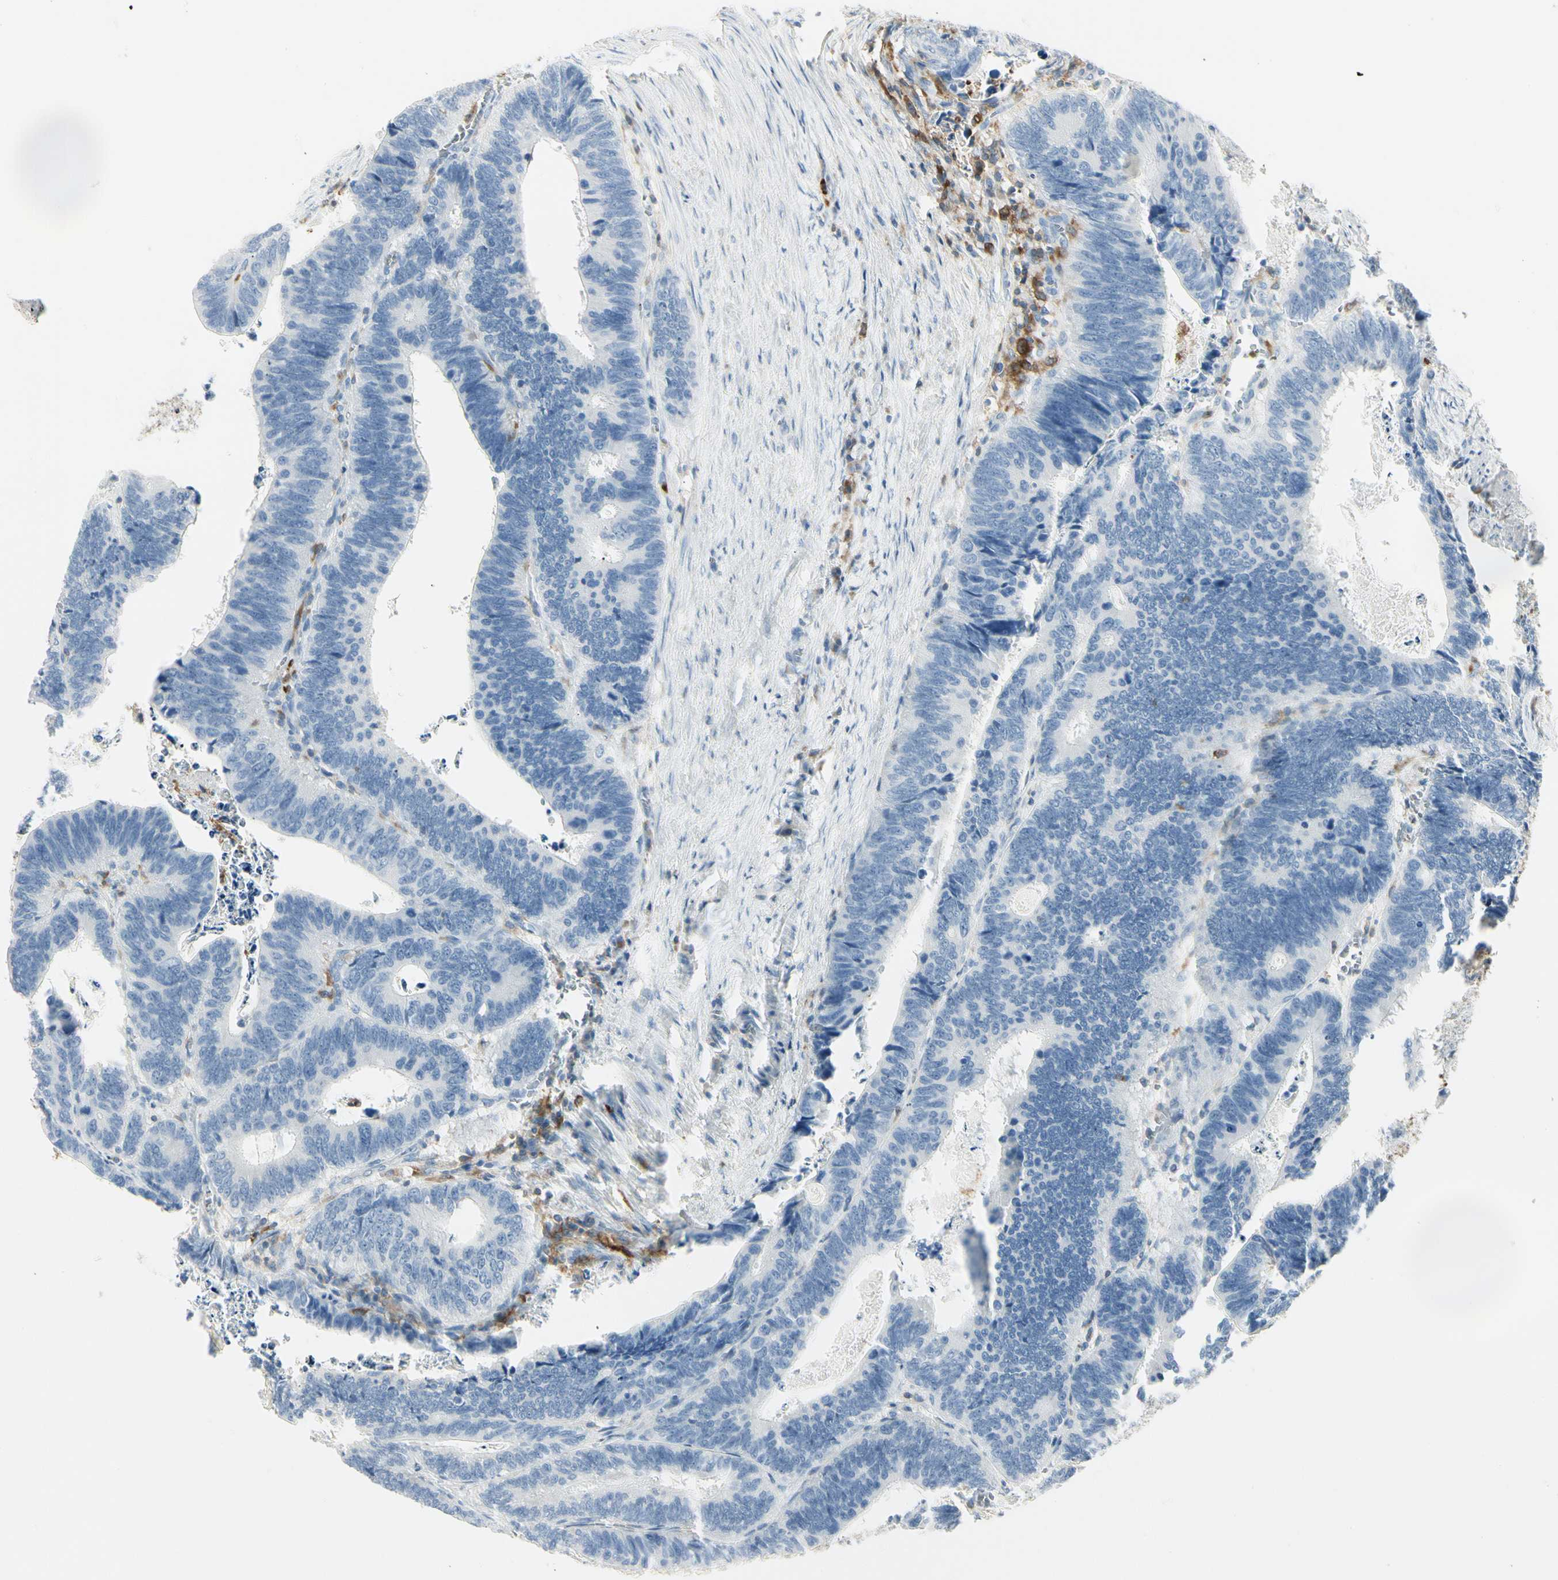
{"staining": {"intensity": "negative", "quantity": "none", "location": "none"}, "tissue": "colorectal cancer", "cell_type": "Tumor cells", "image_type": "cancer", "snomed": [{"axis": "morphology", "description": "Adenocarcinoma, NOS"}, {"axis": "topography", "description": "Colon"}], "caption": "Photomicrograph shows no significant protein positivity in tumor cells of colorectal adenocarcinoma.", "gene": "ITGB2", "patient": {"sex": "male", "age": 72}}